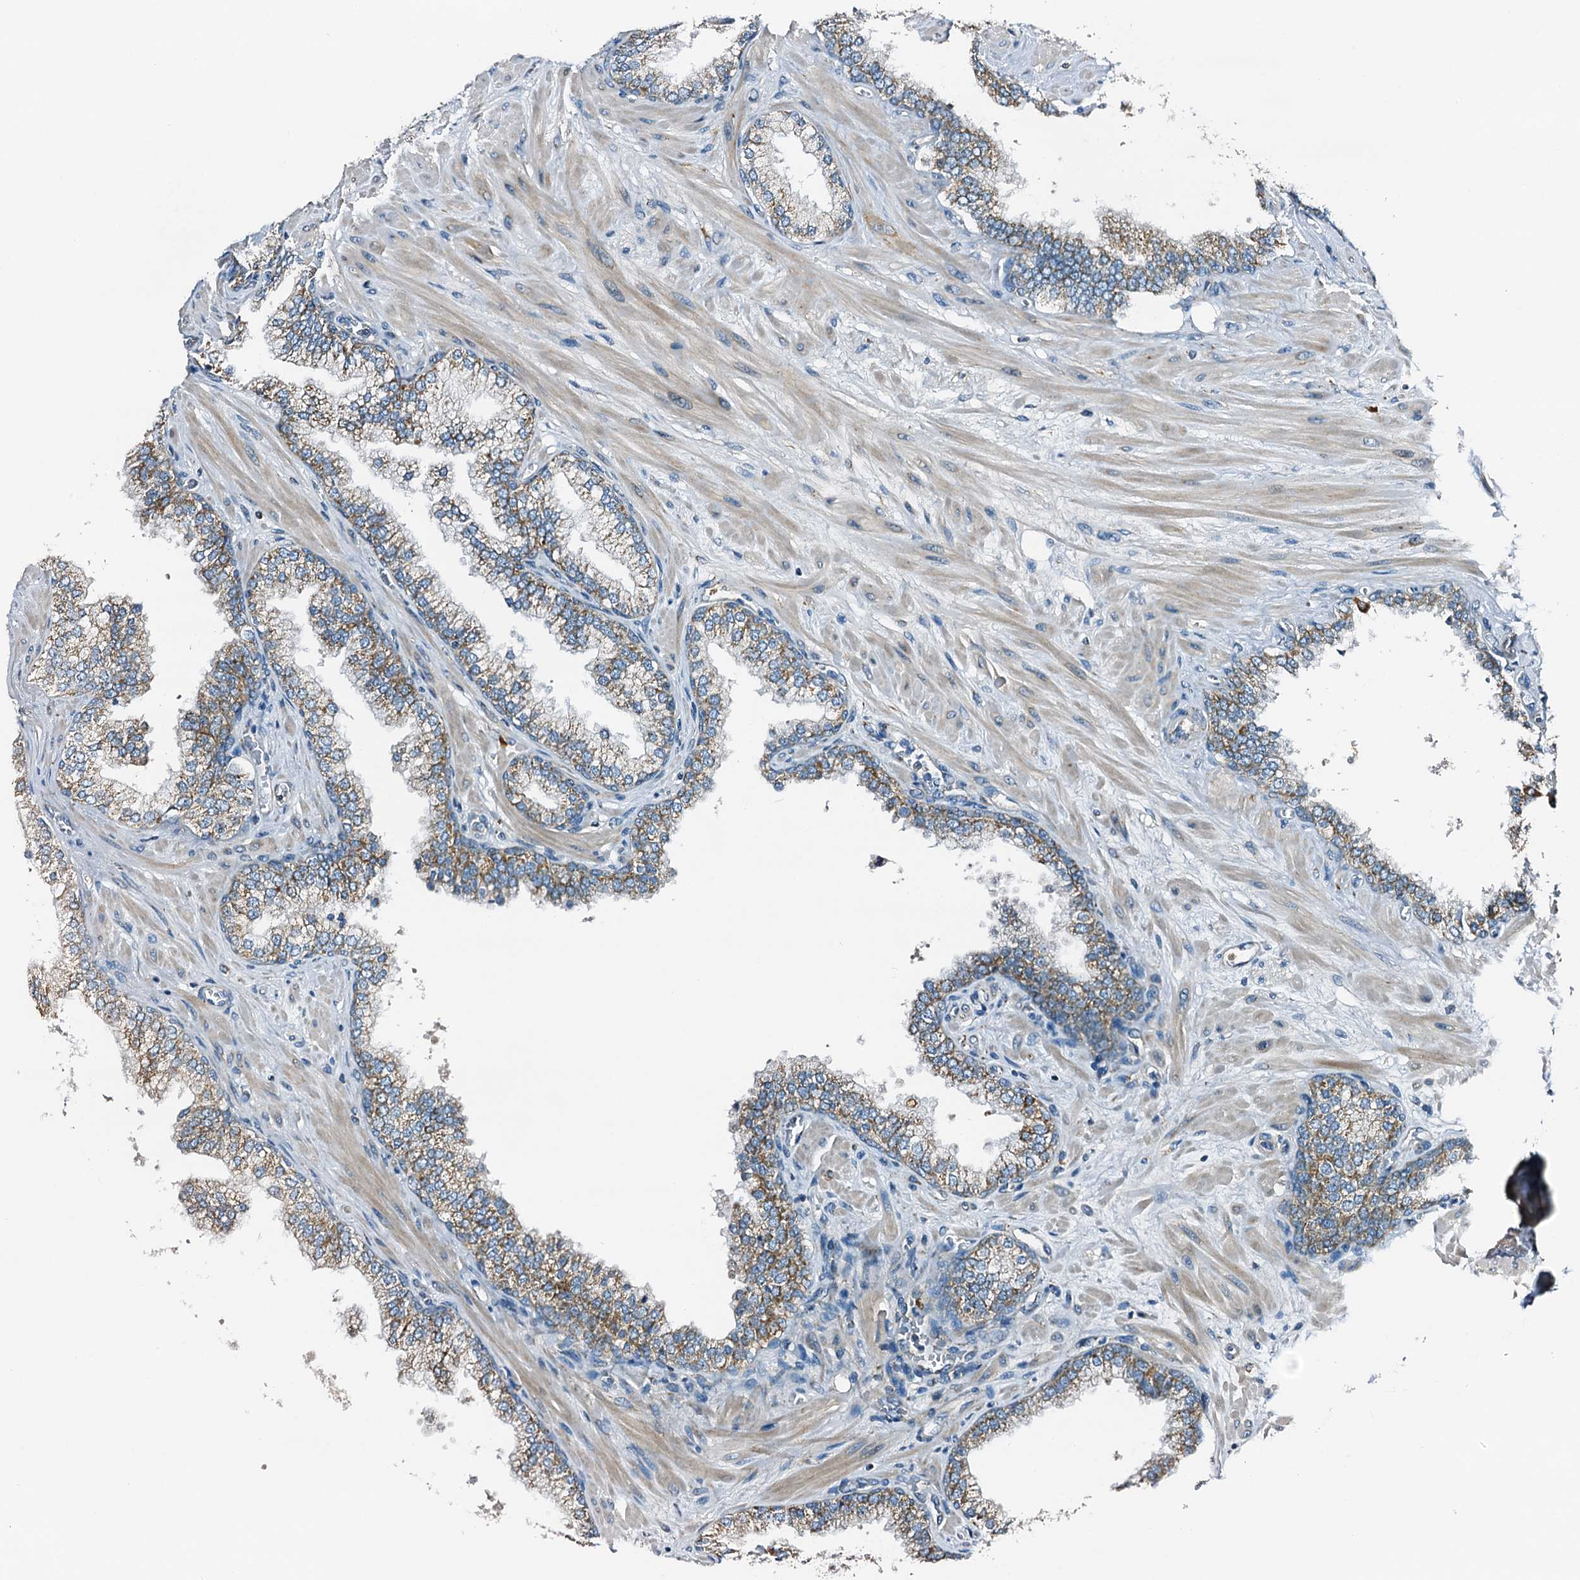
{"staining": {"intensity": "moderate", "quantity": ">75%", "location": "cytoplasmic/membranous"}, "tissue": "prostate", "cell_type": "Glandular cells", "image_type": "normal", "snomed": [{"axis": "morphology", "description": "Normal tissue, NOS"}, {"axis": "topography", "description": "Prostate"}], "caption": "Glandular cells show medium levels of moderate cytoplasmic/membranous positivity in approximately >75% of cells in unremarkable prostate. (Stains: DAB in brown, nuclei in blue, Microscopy: brightfield microscopy at high magnification).", "gene": "POC1A", "patient": {"sex": "male", "age": 60}}